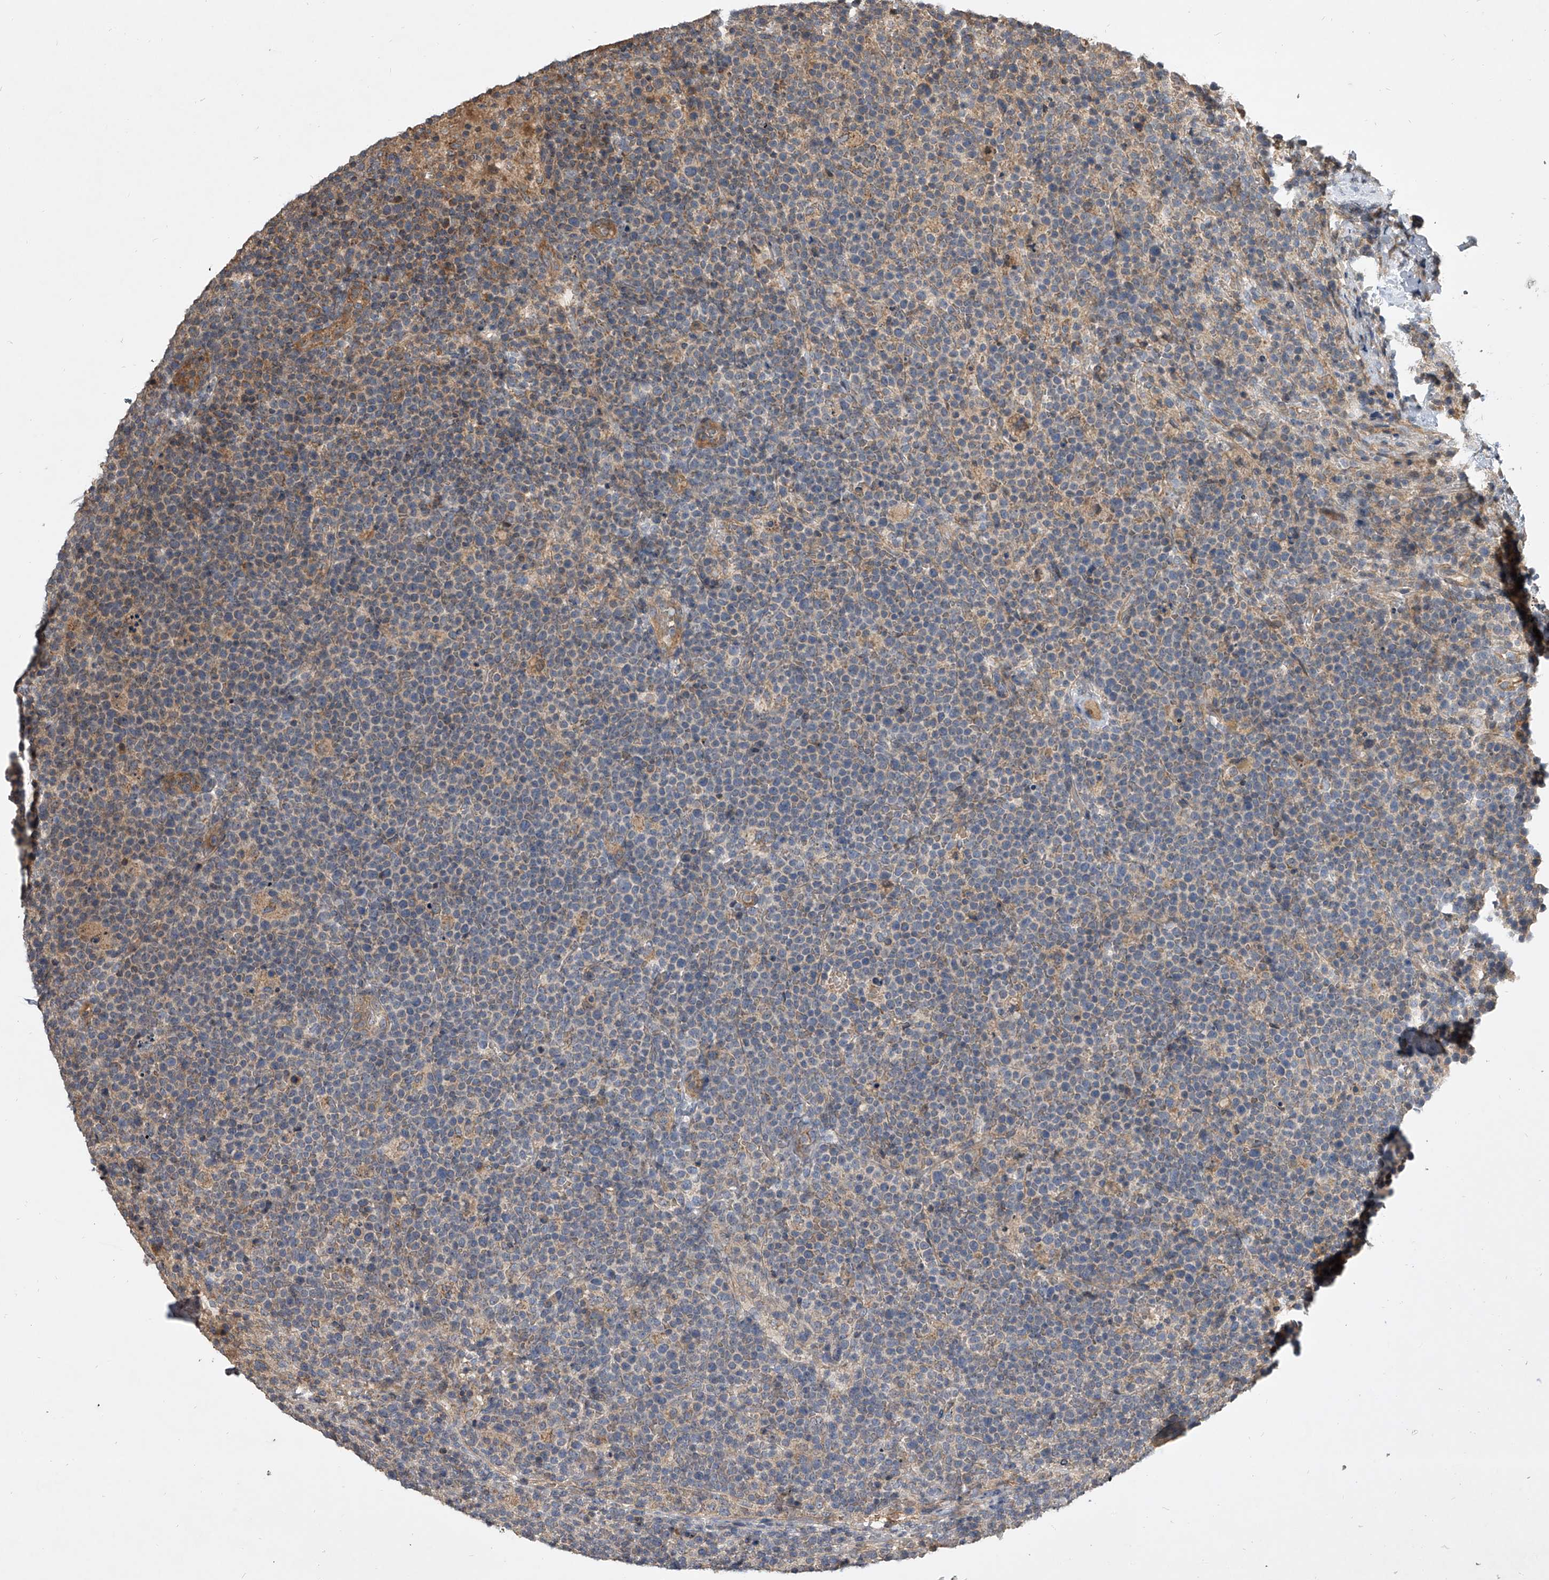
{"staining": {"intensity": "weak", "quantity": "<25%", "location": "cytoplasmic/membranous"}, "tissue": "lymphoma", "cell_type": "Tumor cells", "image_type": "cancer", "snomed": [{"axis": "morphology", "description": "Malignant lymphoma, non-Hodgkin's type, High grade"}, {"axis": "topography", "description": "Lymph node"}], "caption": "Immunohistochemistry (IHC) photomicrograph of neoplastic tissue: malignant lymphoma, non-Hodgkin's type (high-grade) stained with DAB exhibits no significant protein positivity in tumor cells.", "gene": "NFS1", "patient": {"sex": "male", "age": 61}}